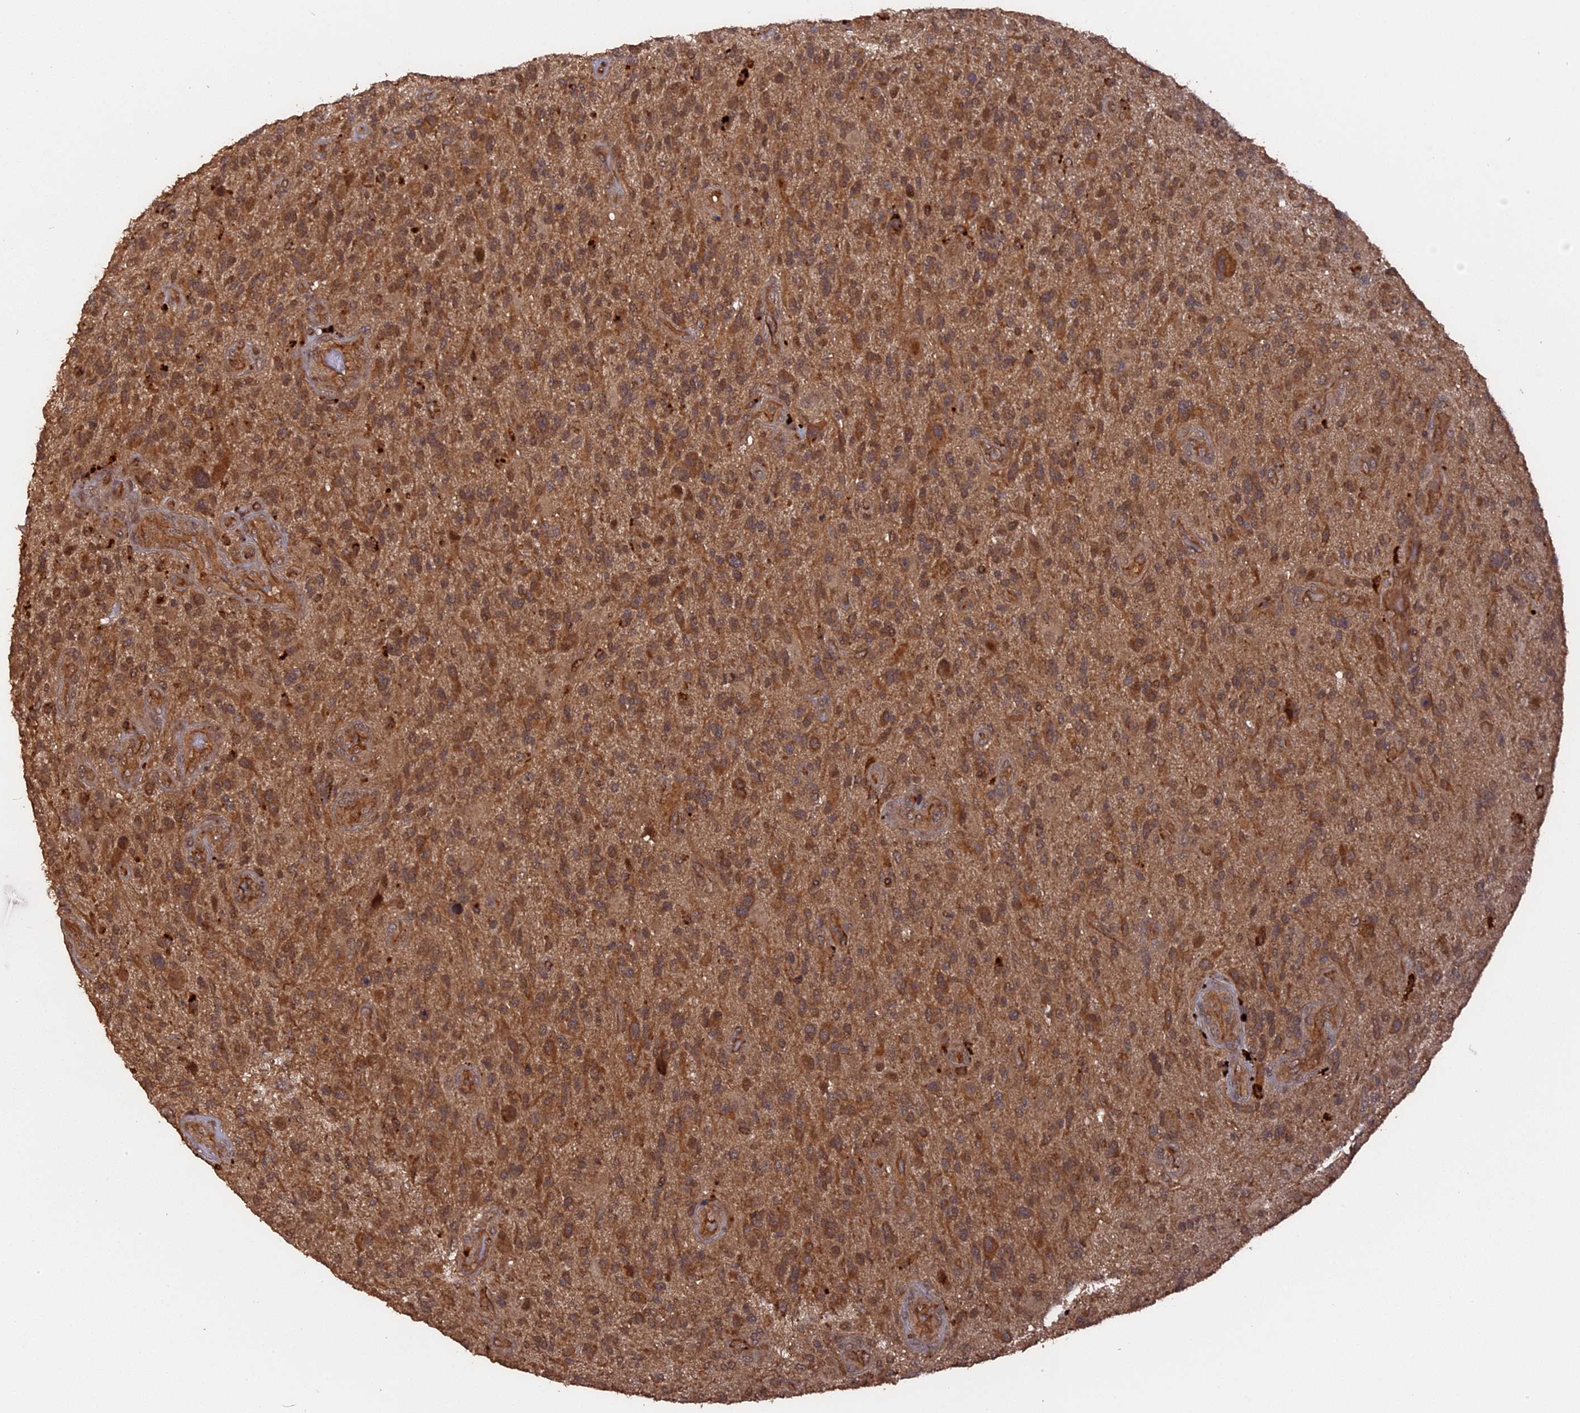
{"staining": {"intensity": "moderate", "quantity": ">75%", "location": "cytoplasmic/membranous,nuclear"}, "tissue": "glioma", "cell_type": "Tumor cells", "image_type": "cancer", "snomed": [{"axis": "morphology", "description": "Glioma, malignant, High grade"}, {"axis": "topography", "description": "Brain"}], "caption": "Moderate cytoplasmic/membranous and nuclear positivity for a protein is identified in about >75% of tumor cells of malignant glioma (high-grade) using immunohistochemistry (IHC).", "gene": "TELO2", "patient": {"sex": "male", "age": 47}}